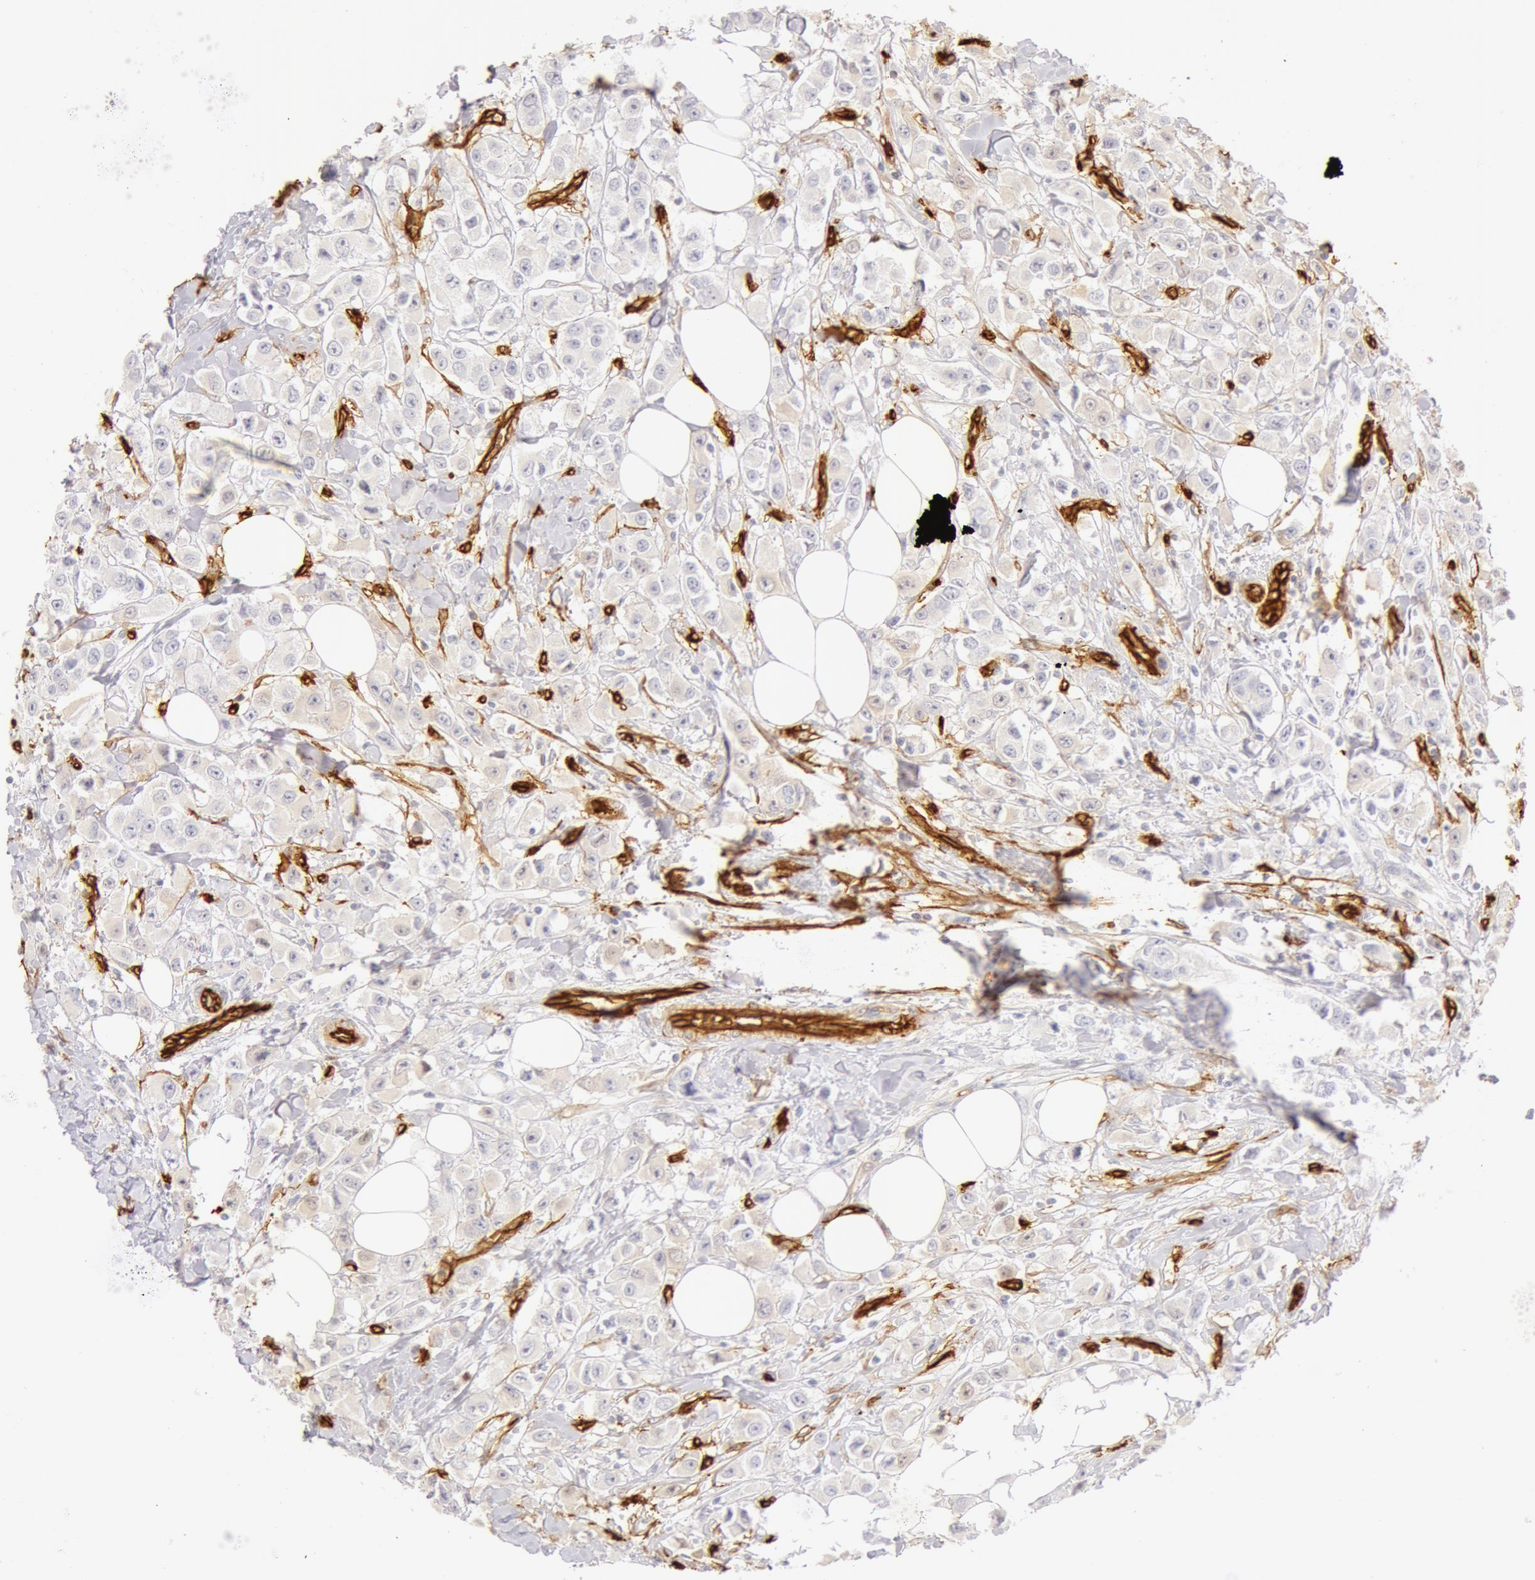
{"staining": {"intensity": "negative", "quantity": "none", "location": "none"}, "tissue": "breast cancer", "cell_type": "Tumor cells", "image_type": "cancer", "snomed": [{"axis": "morphology", "description": "Duct carcinoma"}, {"axis": "topography", "description": "Breast"}], "caption": "A histopathology image of breast cancer (infiltrating ductal carcinoma) stained for a protein shows no brown staining in tumor cells.", "gene": "AQP1", "patient": {"sex": "female", "age": 58}}